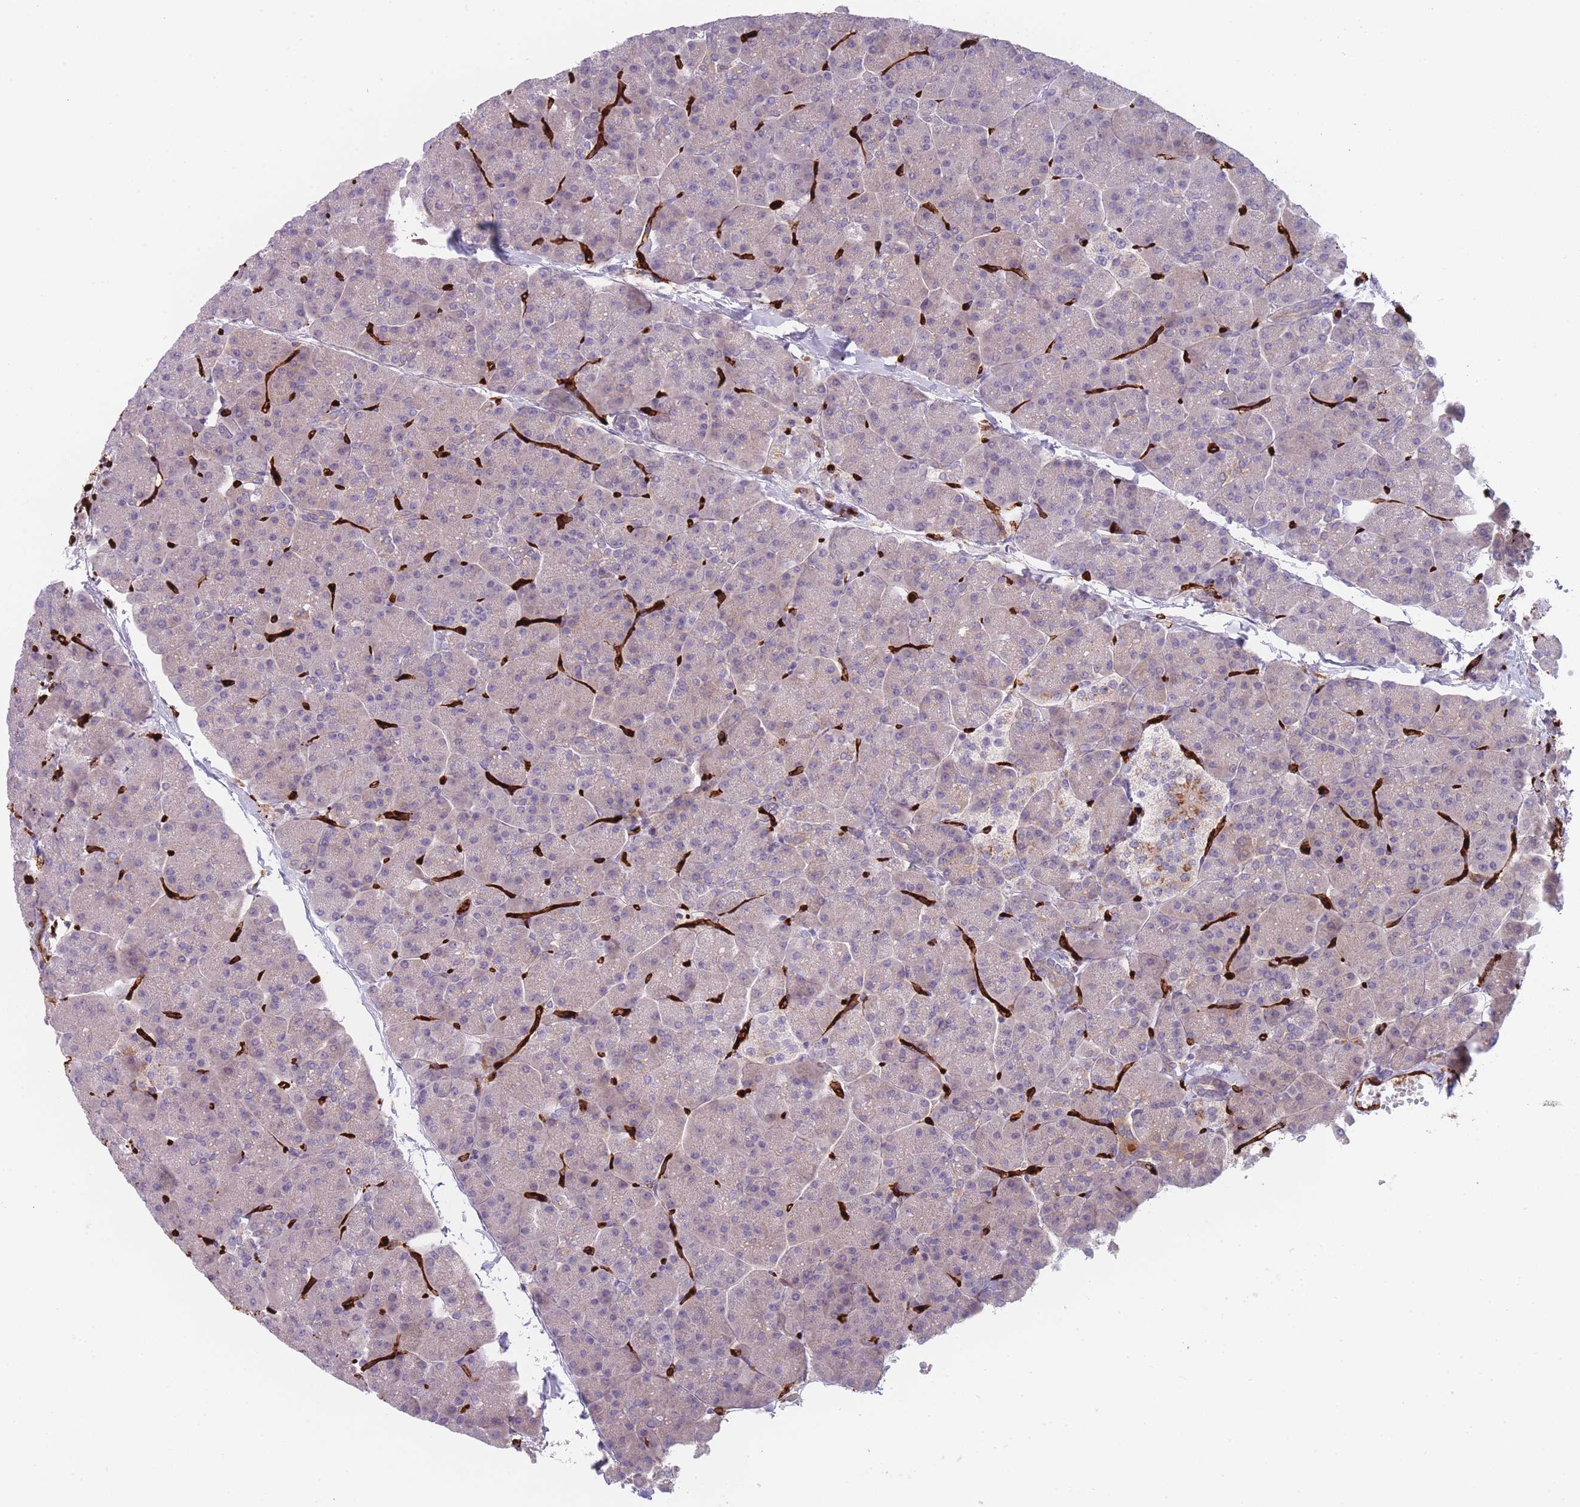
{"staining": {"intensity": "weak", "quantity": "<25%", "location": "cytoplasmic/membranous"}, "tissue": "pancreas", "cell_type": "Exocrine glandular cells", "image_type": "normal", "snomed": [{"axis": "morphology", "description": "Normal tissue, NOS"}, {"axis": "topography", "description": "Pancreas"}, {"axis": "topography", "description": "Peripheral nerve tissue"}], "caption": "DAB (3,3'-diaminobenzidine) immunohistochemical staining of unremarkable human pancreas demonstrates no significant staining in exocrine glandular cells.", "gene": "CD300LF", "patient": {"sex": "male", "age": 54}}